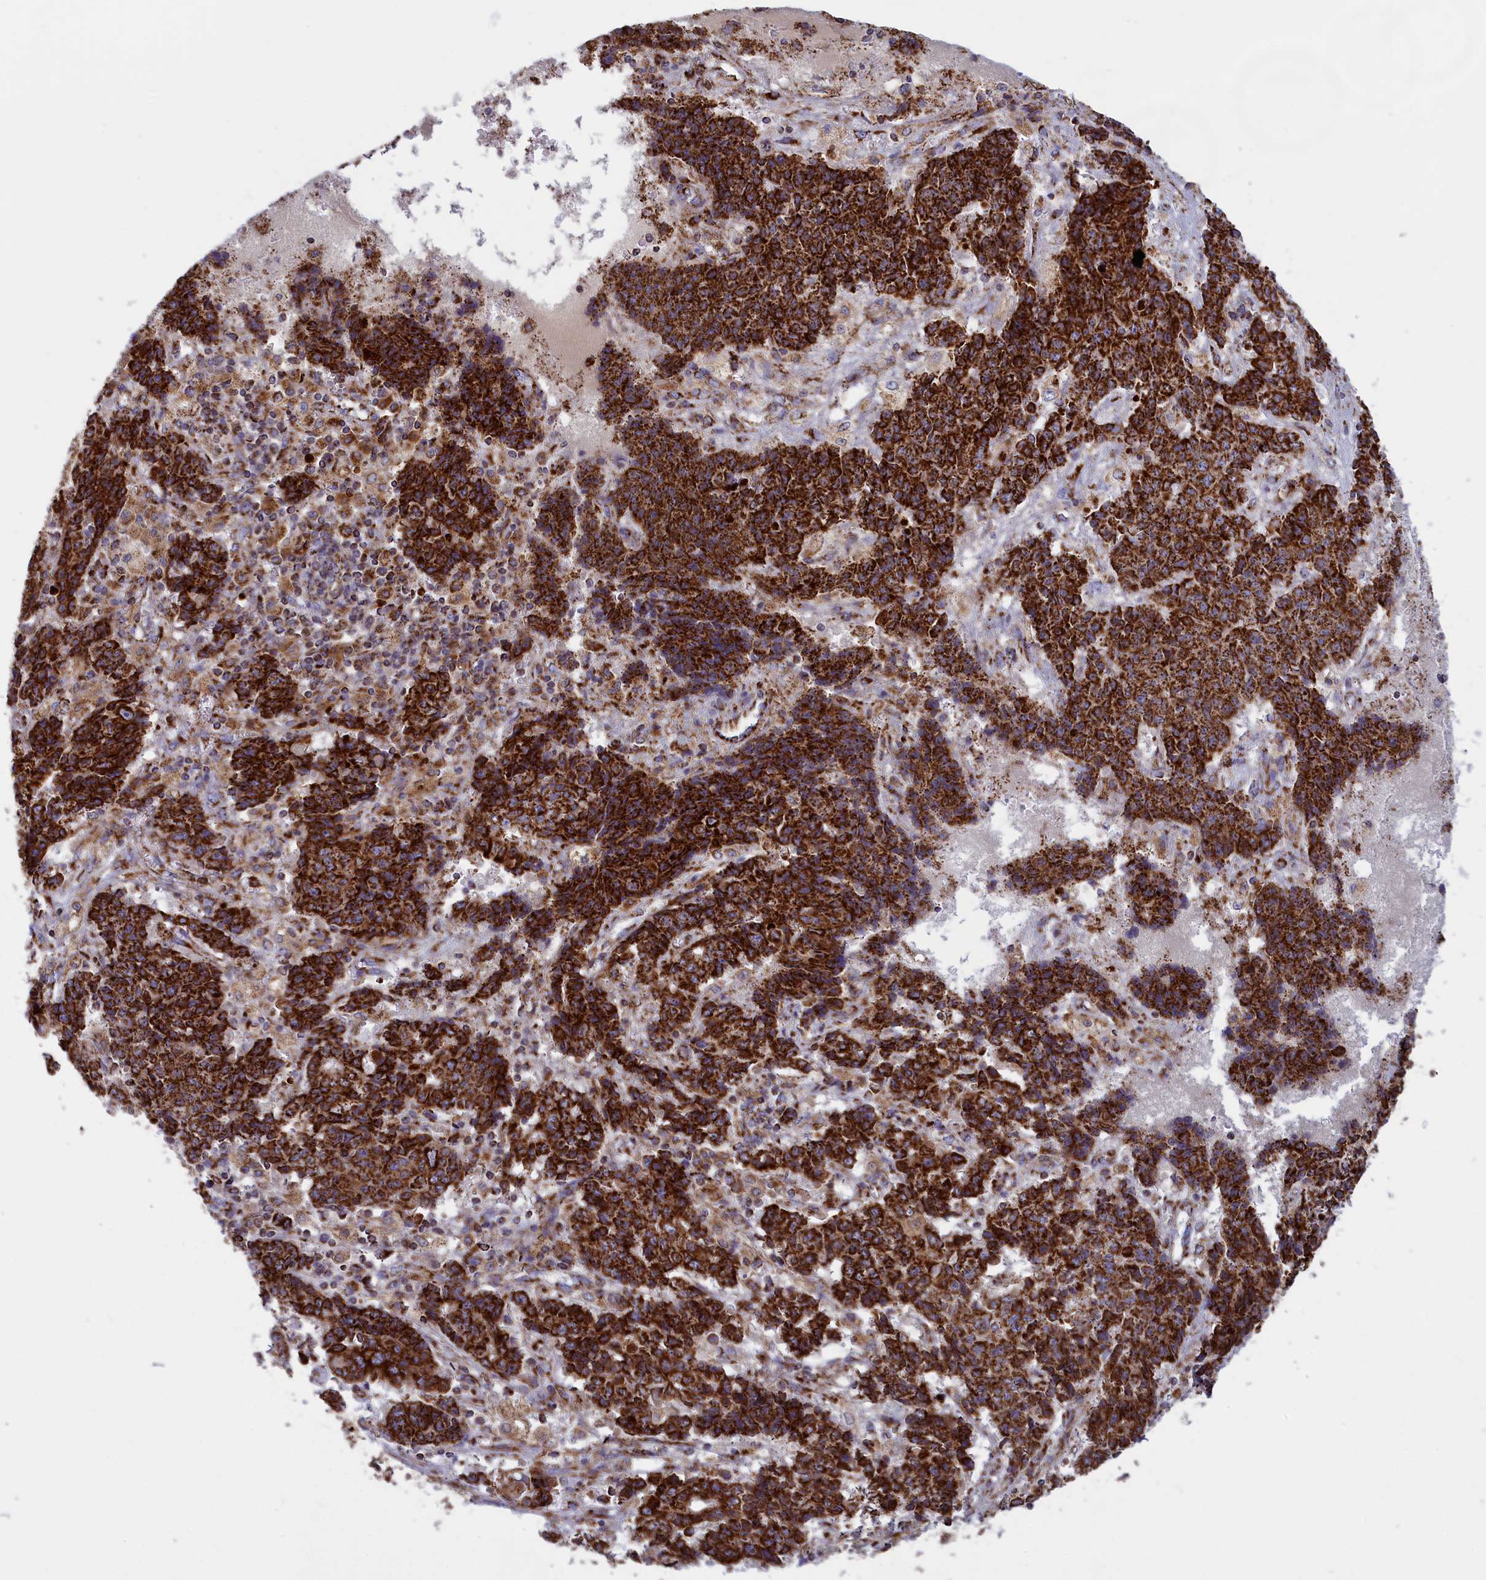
{"staining": {"intensity": "strong", "quantity": ">75%", "location": "cytoplasmic/membranous"}, "tissue": "ovarian cancer", "cell_type": "Tumor cells", "image_type": "cancer", "snomed": [{"axis": "morphology", "description": "Carcinoma, endometroid"}, {"axis": "topography", "description": "Ovary"}], "caption": "Ovarian cancer (endometroid carcinoma) stained with DAB (3,3'-diaminobenzidine) immunohistochemistry demonstrates high levels of strong cytoplasmic/membranous expression in about >75% of tumor cells. Using DAB (brown) and hematoxylin (blue) stains, captured at high magnification using brightfield microscopy.", "gene": "ISOC2", "patient": {"sex": "female", "age": 42}}